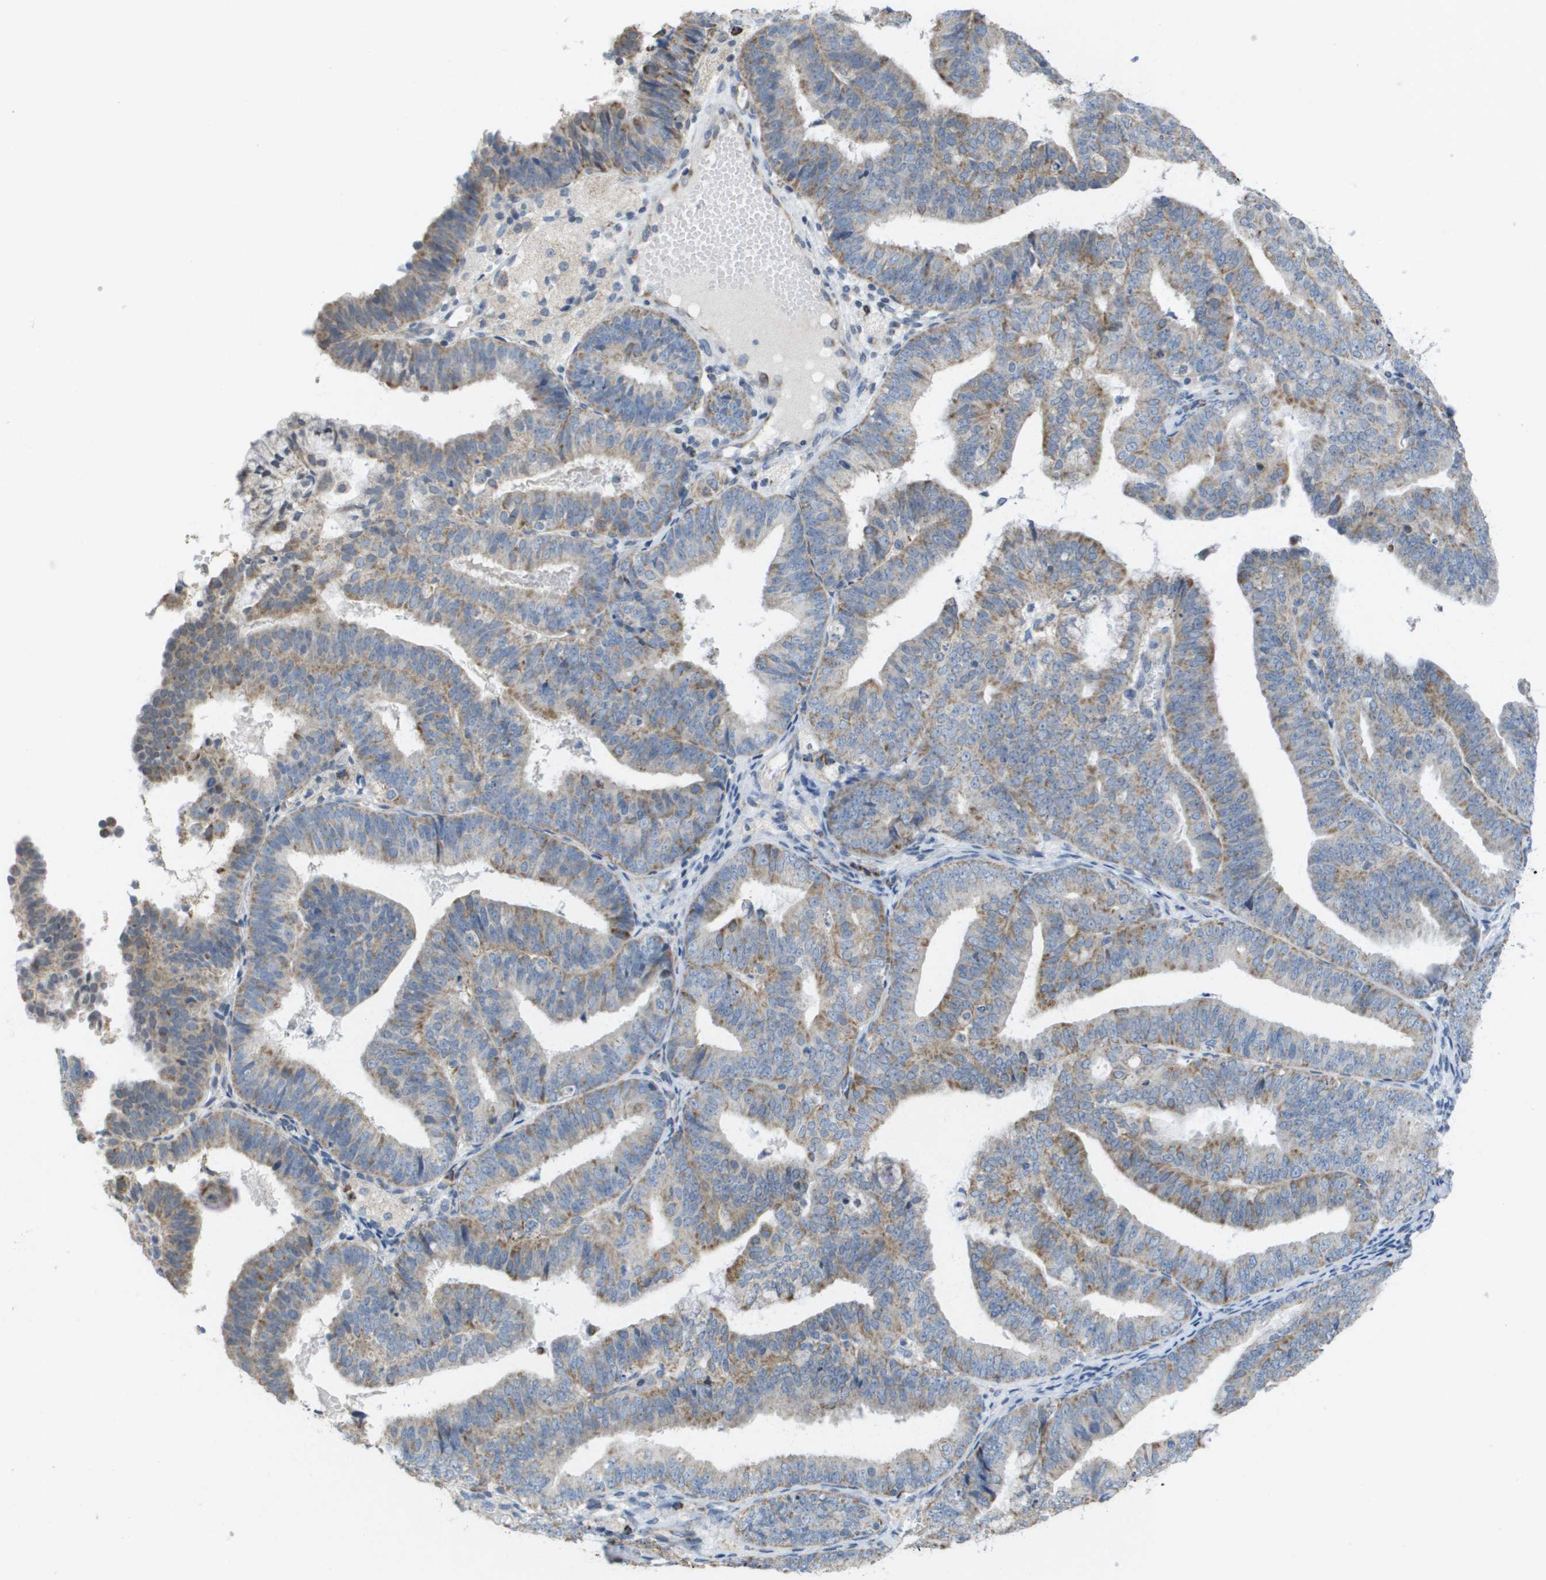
{"staining": {"intensity": "moderate", "quantity": "25%-75%", "location": "cytoplasmic/membranous"}, "tissue": "endometrial cancer", "cell_type": "Tumor cells", "image_type": "cancer", "snomed": [{"axis": "morphology", "description": "Adenocarcinoma, NOS"}, {"axis": "topography", "description": "Endometrium"}], "caption": "An IHC photomicrograph of tumor tissue is shown. Protein staining in brown highlights moderate cytoplasmic/membranous positivity in endometrial adenocarcinoma within tumor cells.", "gene": "TMEM223", "patient": {"sex": "female", "age": 63}}